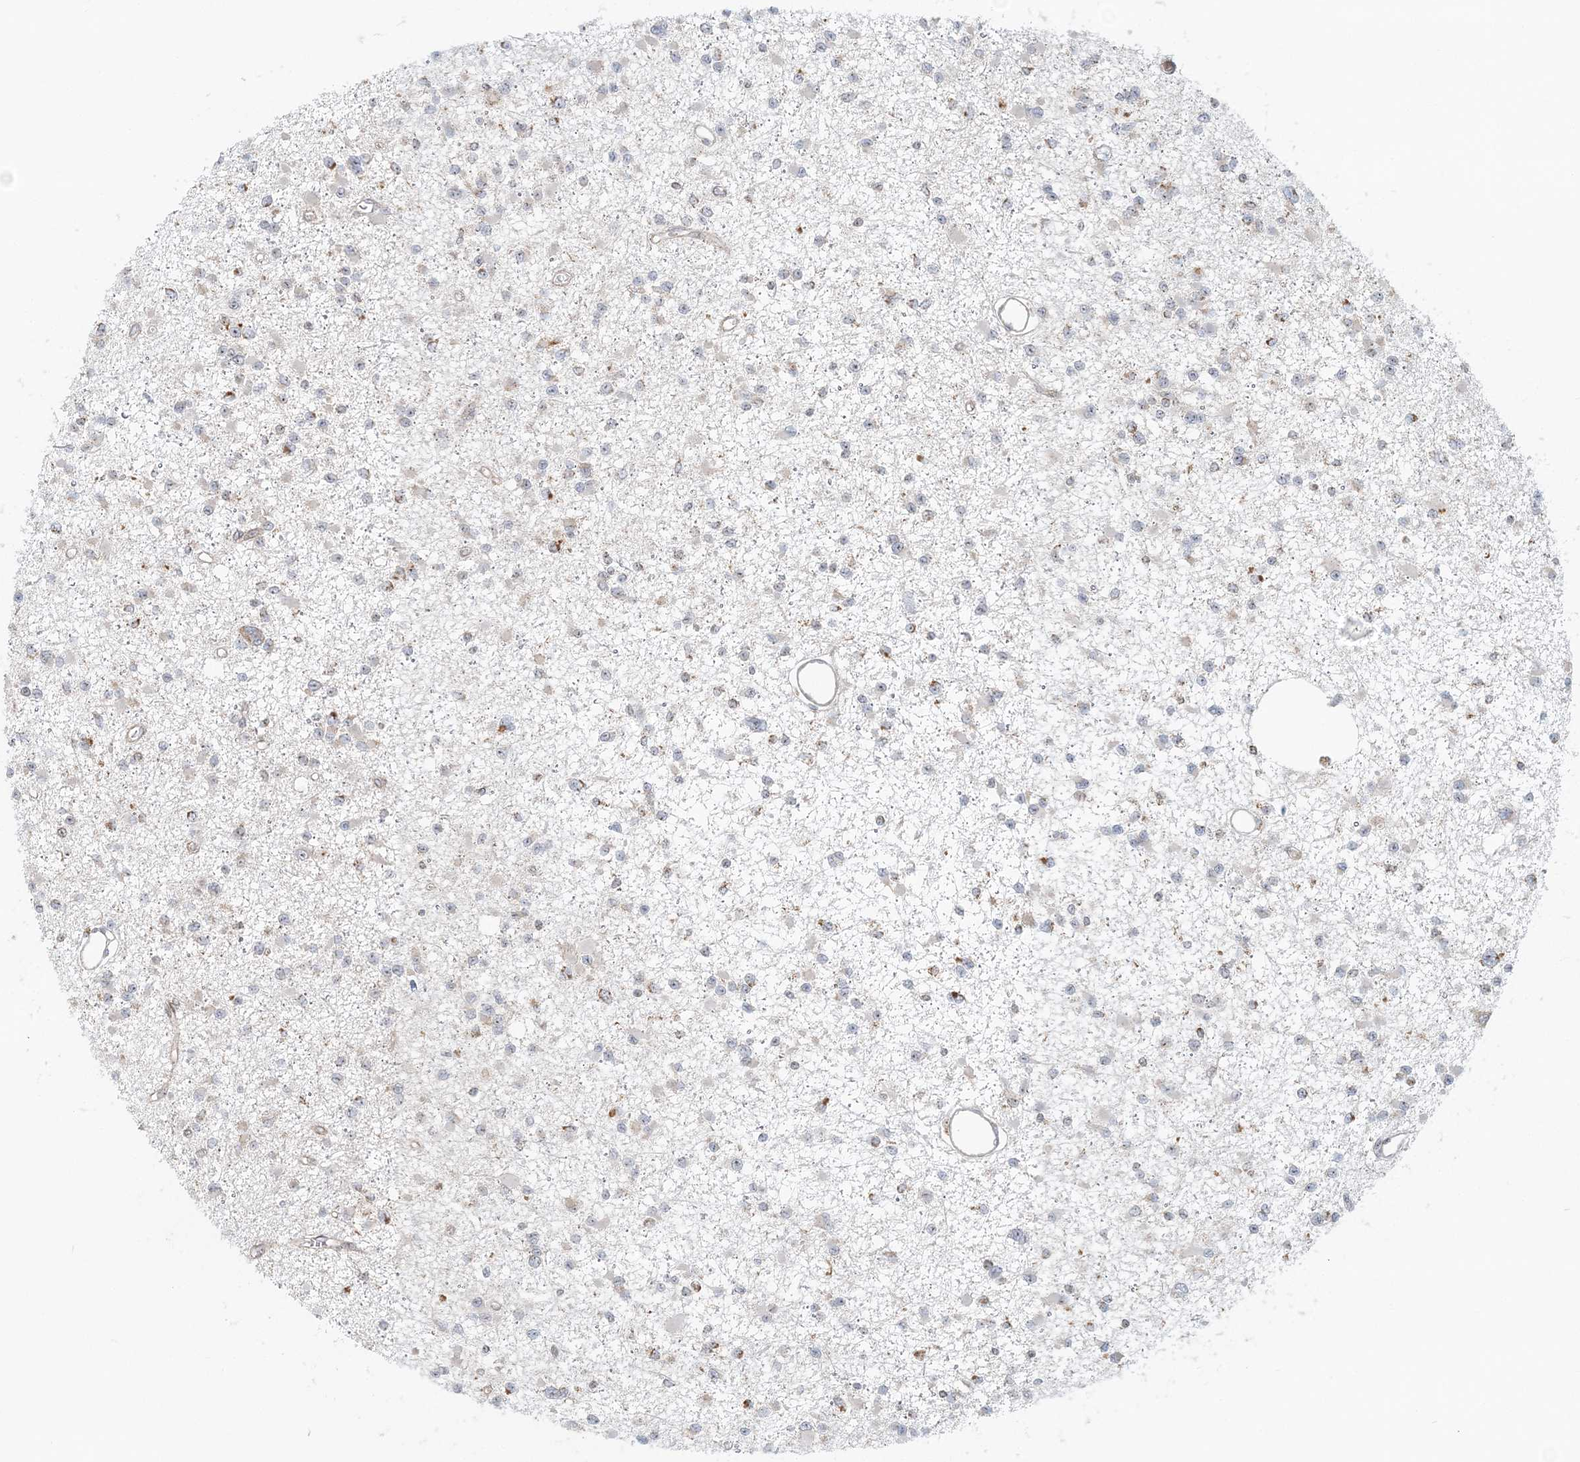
{"staining": {"intensity": "negative", "quantity": "none", "location": "none"}, "tissue": "glioma", "cell_type": "Tumor cells", "image_type": "cancer", "snomed": [{"axis": "morphology", "description": "Glioma, malignant, Low grade"}, {"axis": "topography", "description": "Brain"}], "caption": "This is a photomicrograph of immunohistochemistry (IHC) staining of glioma, which shows no expression in tumor cells. (DAB (3,3'-diaminobenzidine) immunohistochemistry with hematoxylin counter stain).", "gene": "UBE2F", "patient": {"sex": "female", "age": 22}}